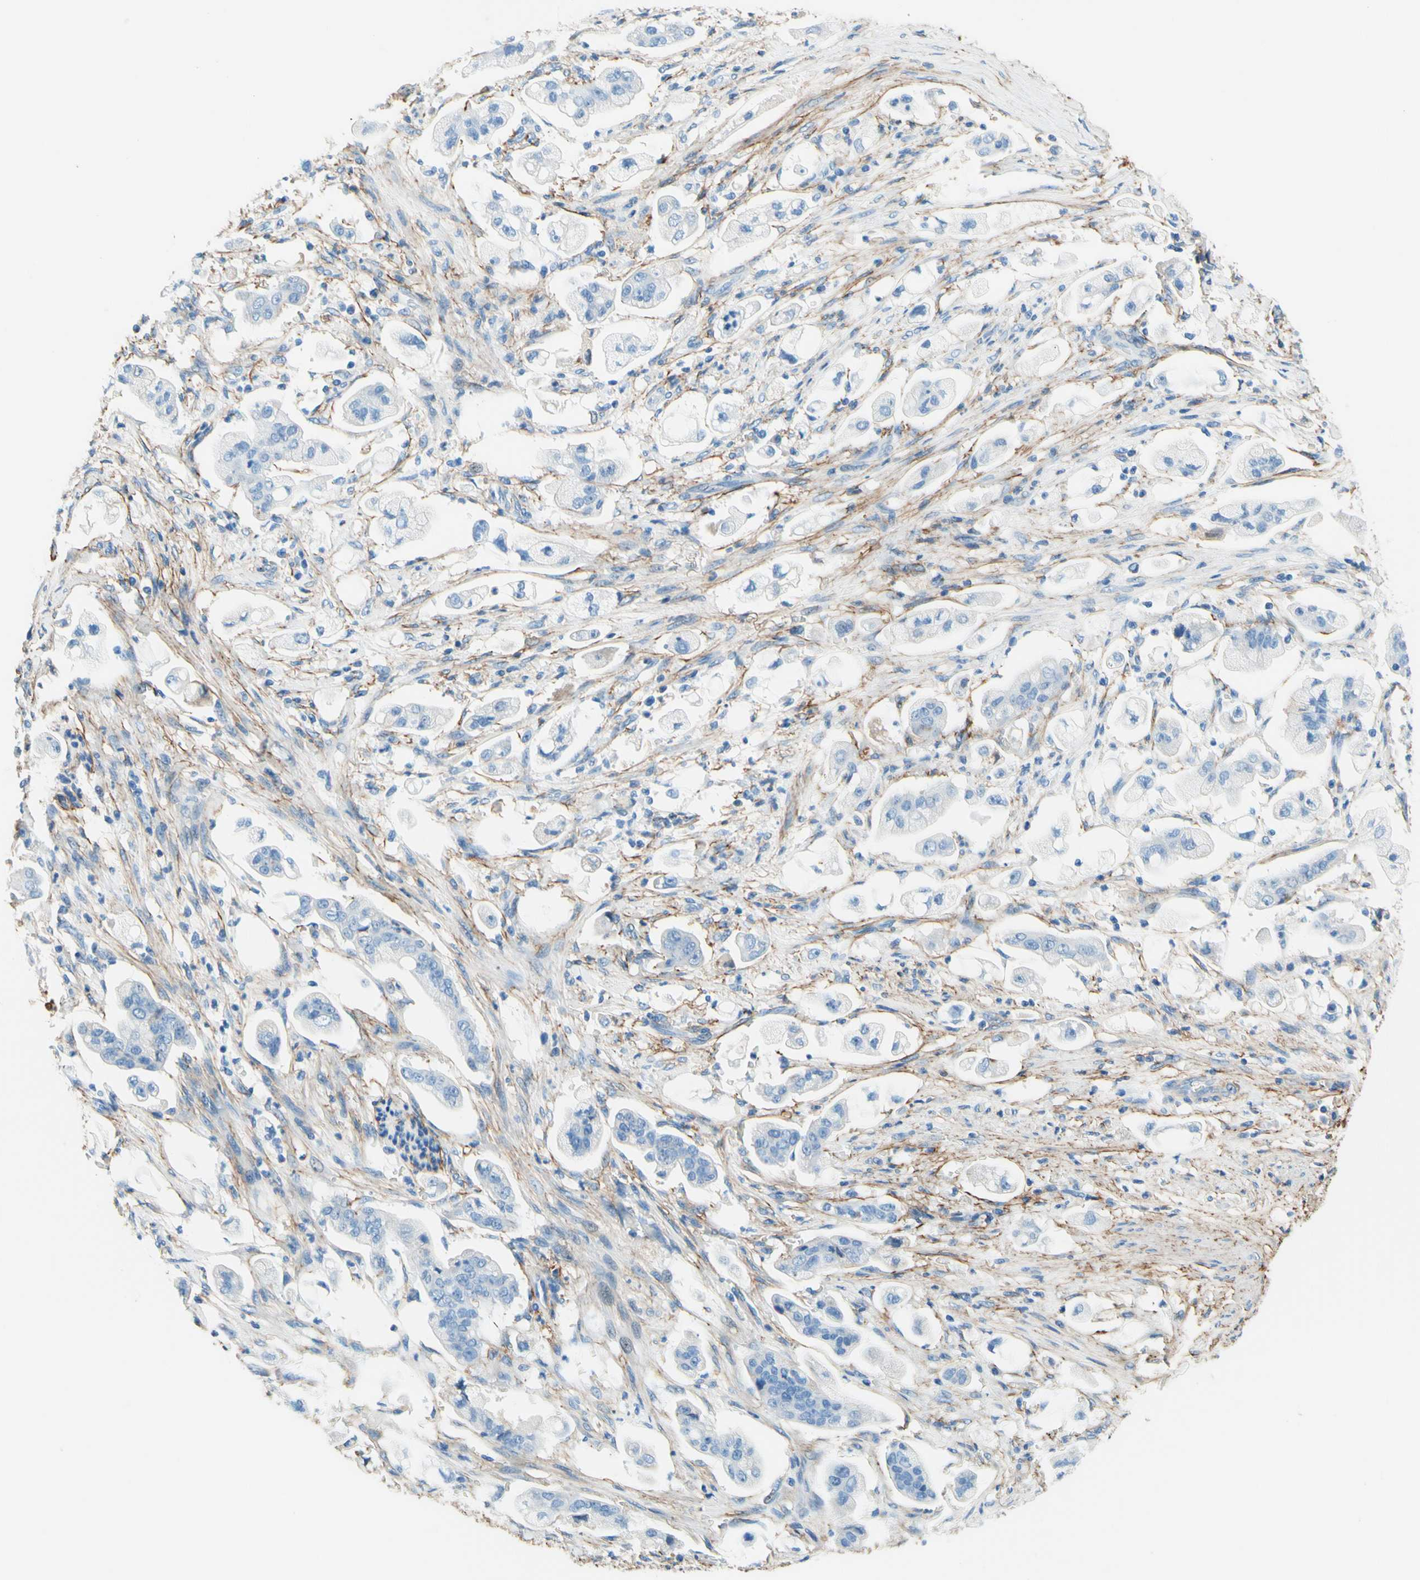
{"staining": {"intensity": "negative", "quantity": "none", "location": "none"}, "tissue": "stomach cancer", "cell_type": "Tumor cells", "image_type": "cancer", "snomed": [{"axis": "morphology", "description": "Adenocarcinoma, NOS"}, {"axis": "topography", "description": "Stomach"}], "caption": "Tumor cells are negative for brown protein staining in adenocarcinoma (stomach).", "gene": "MFAP5", "patient": {"sex": "male", "age": 62}}